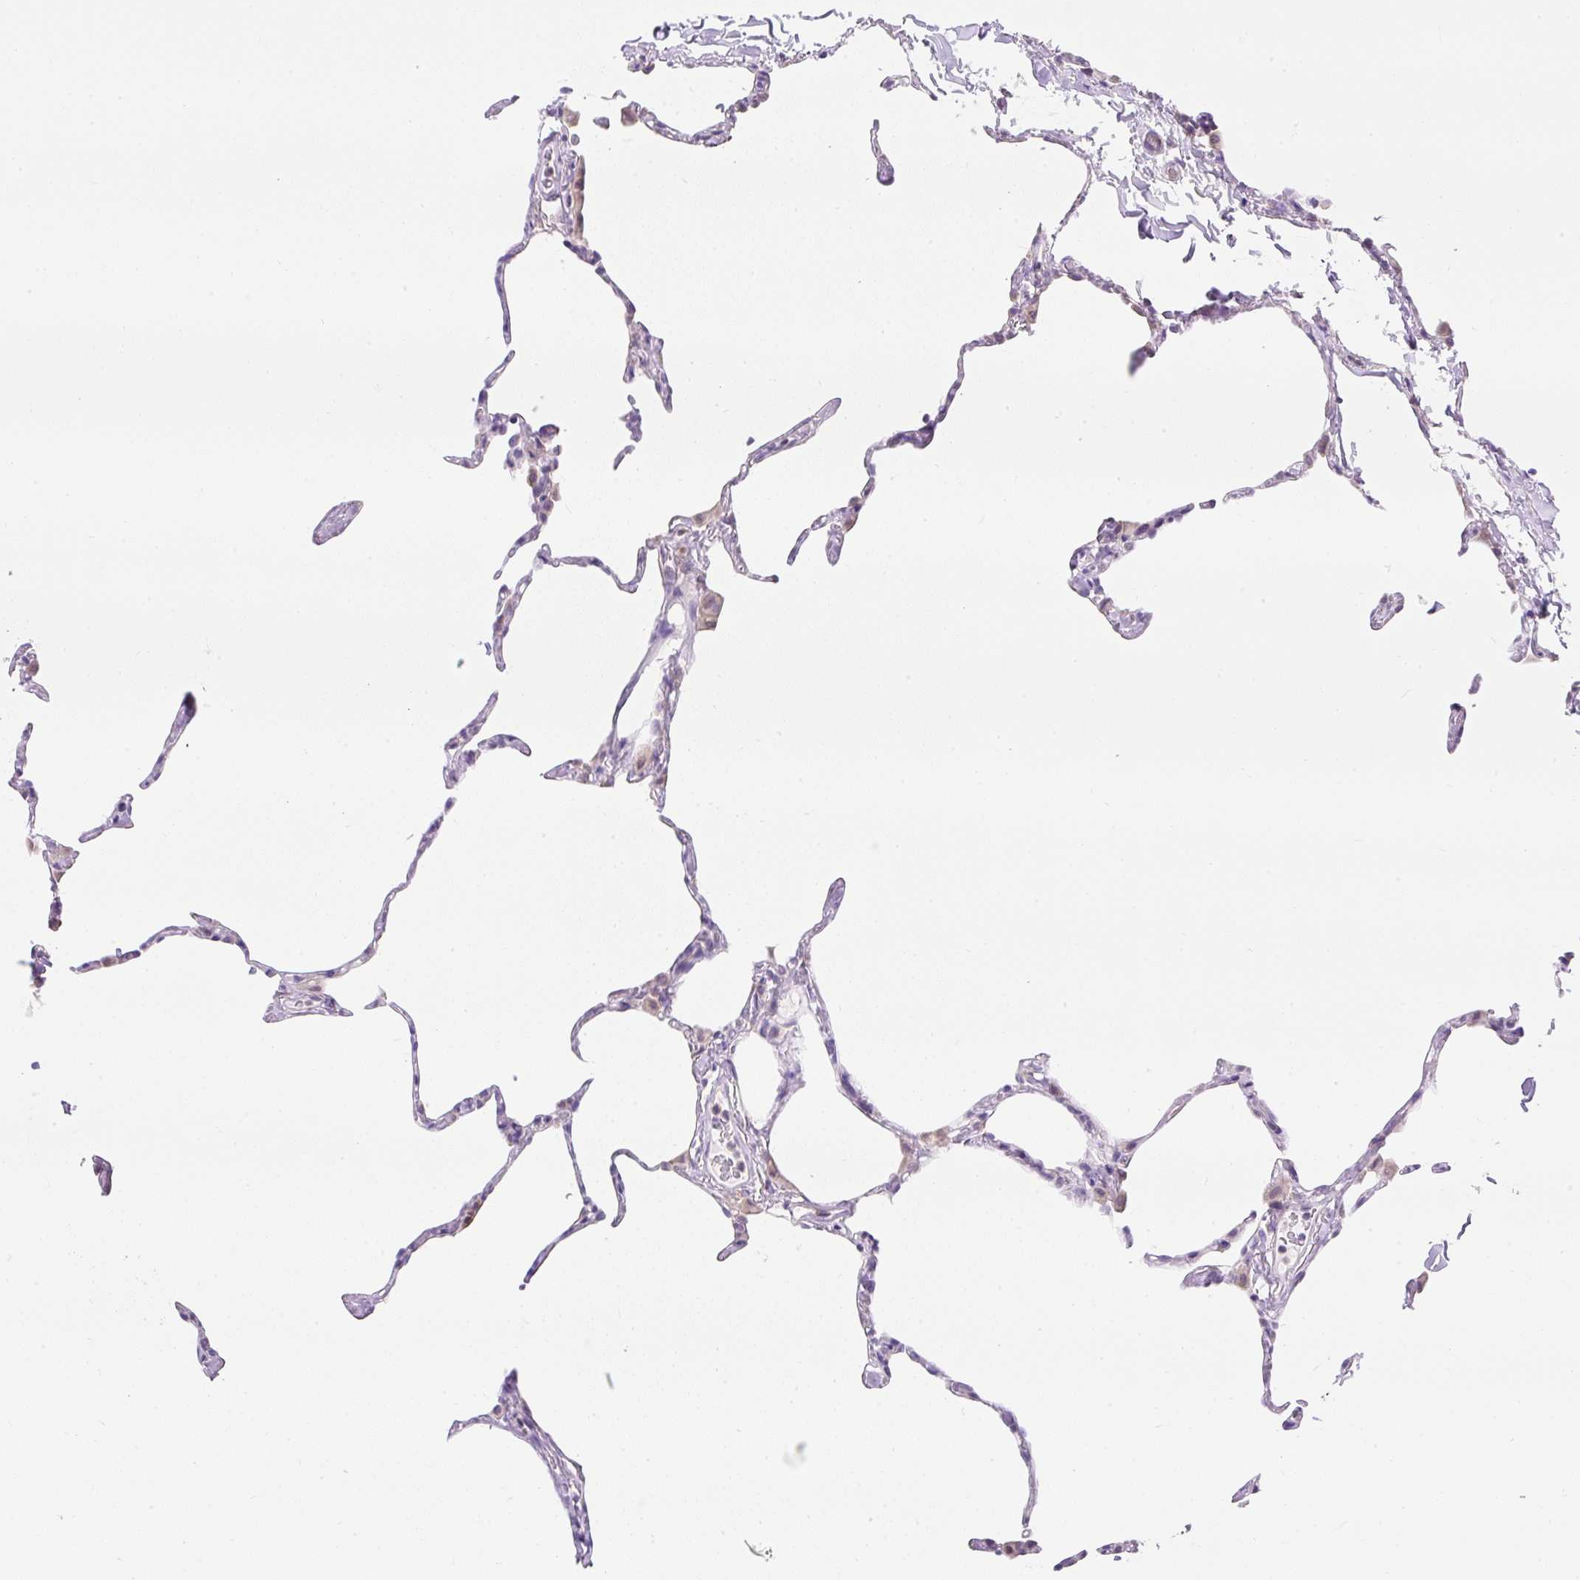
{"staining": {"intensity": "weak", "quantity": "<25%", "location": "cytoplasmic/membranous"}, "tissue": "lung", "cell_type": "Alveolar cells", "image_type": "normal", "snomed": [{"axis": "morphology", "description": "Normal tissue, NOS"}, {"axis": "topography", "description": "Lung"}], "caption": "The IHC histopathology image has no significant positivity in alveolar cells of lung.", "gene": "GPR45", "patient": {"sex": "male", "age": 65}}